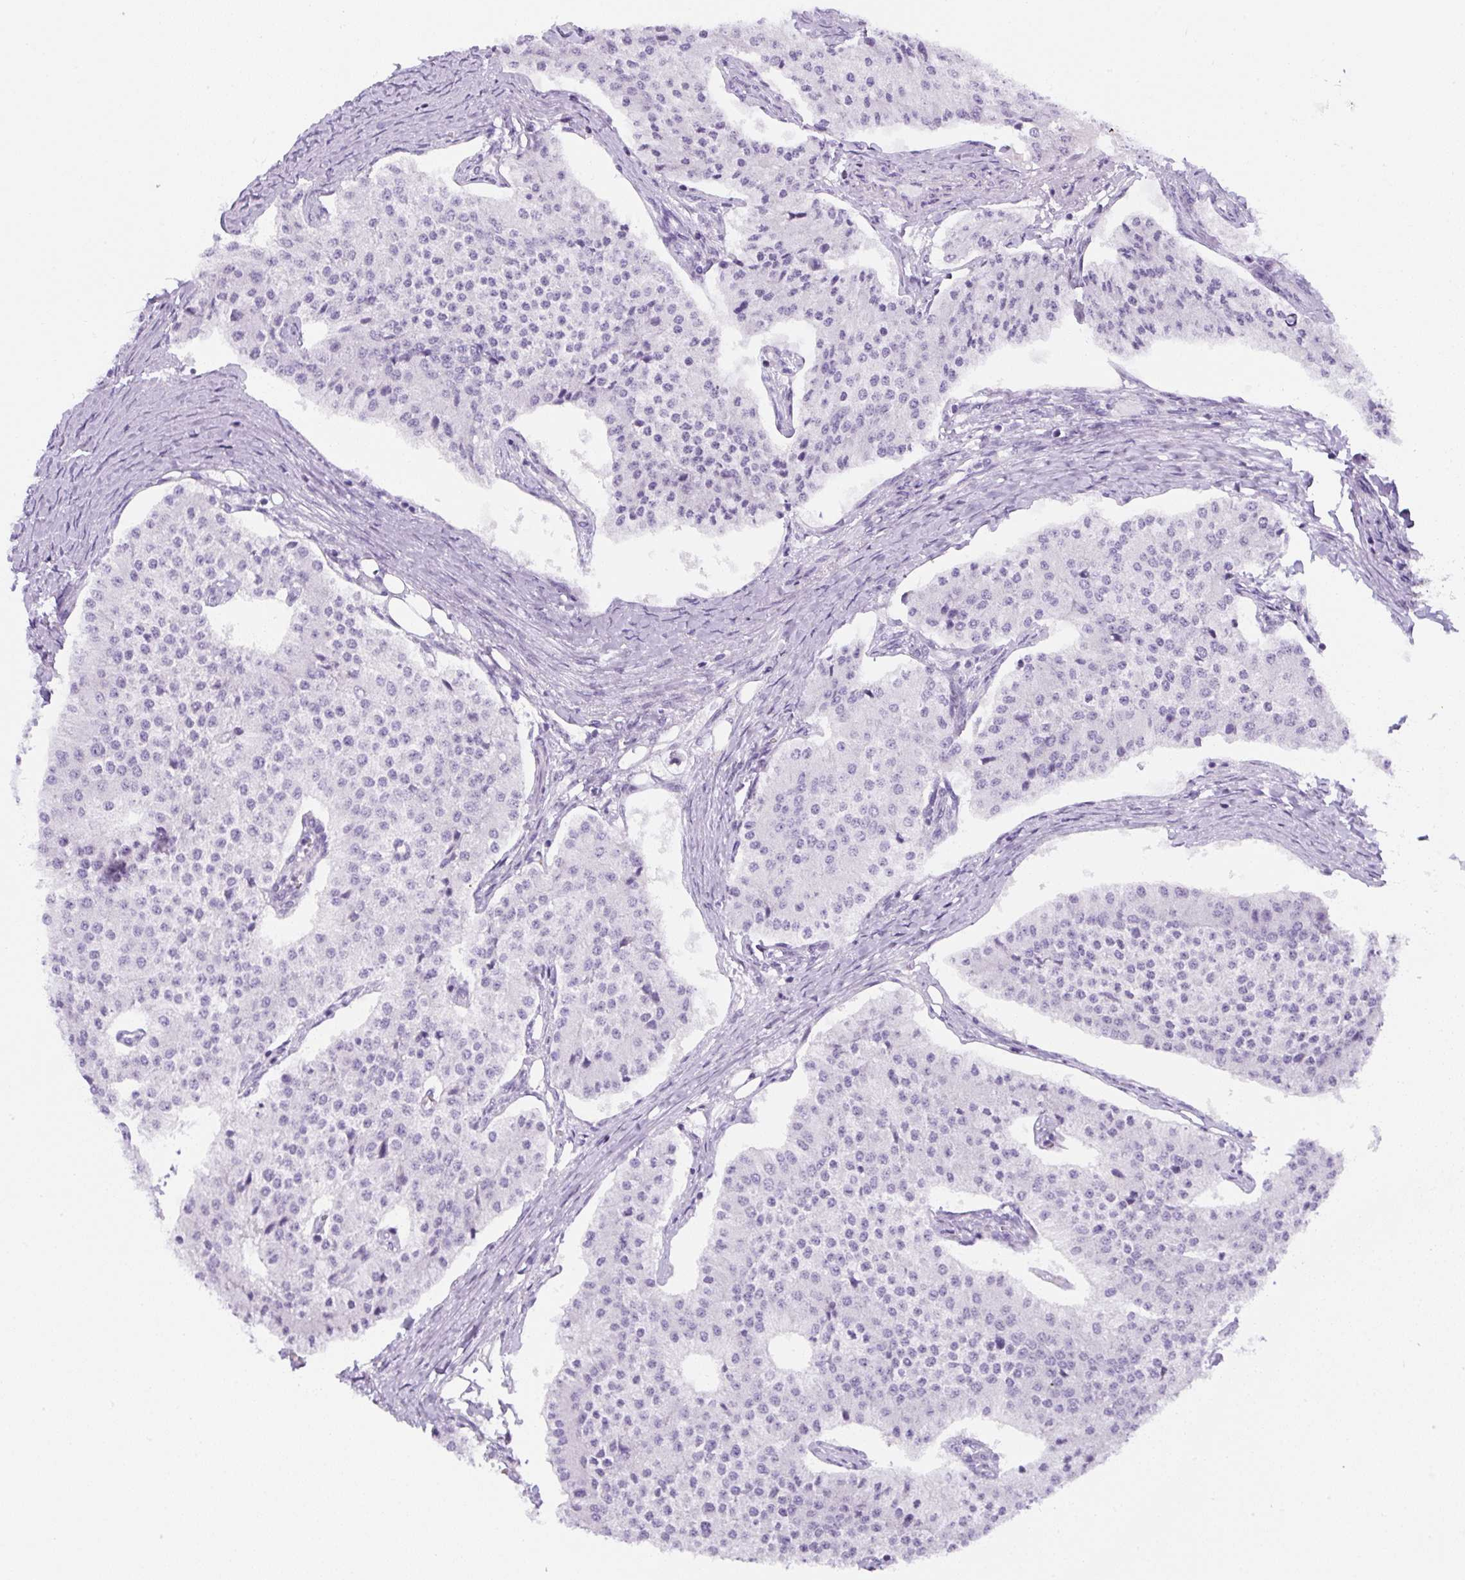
{"staining": {"intensity": "negative", "quantity": "none", "location": "none"}, "tissue": "carcinoid", "cell_type": "Tumor cells", "image_type": "cancer", "snomed": [{"axis": "morphology", "description": "Carcinoid, malignant, NOS"}, {"axis": "topography", "description": "Colon"}], "caption": "Immunohistochemistry (IHC) of human malignant carcinoid reveals no staining in tumor cells.", "gene": "ADAMTS19", "patient": {"sex": "female", "age": 52}}